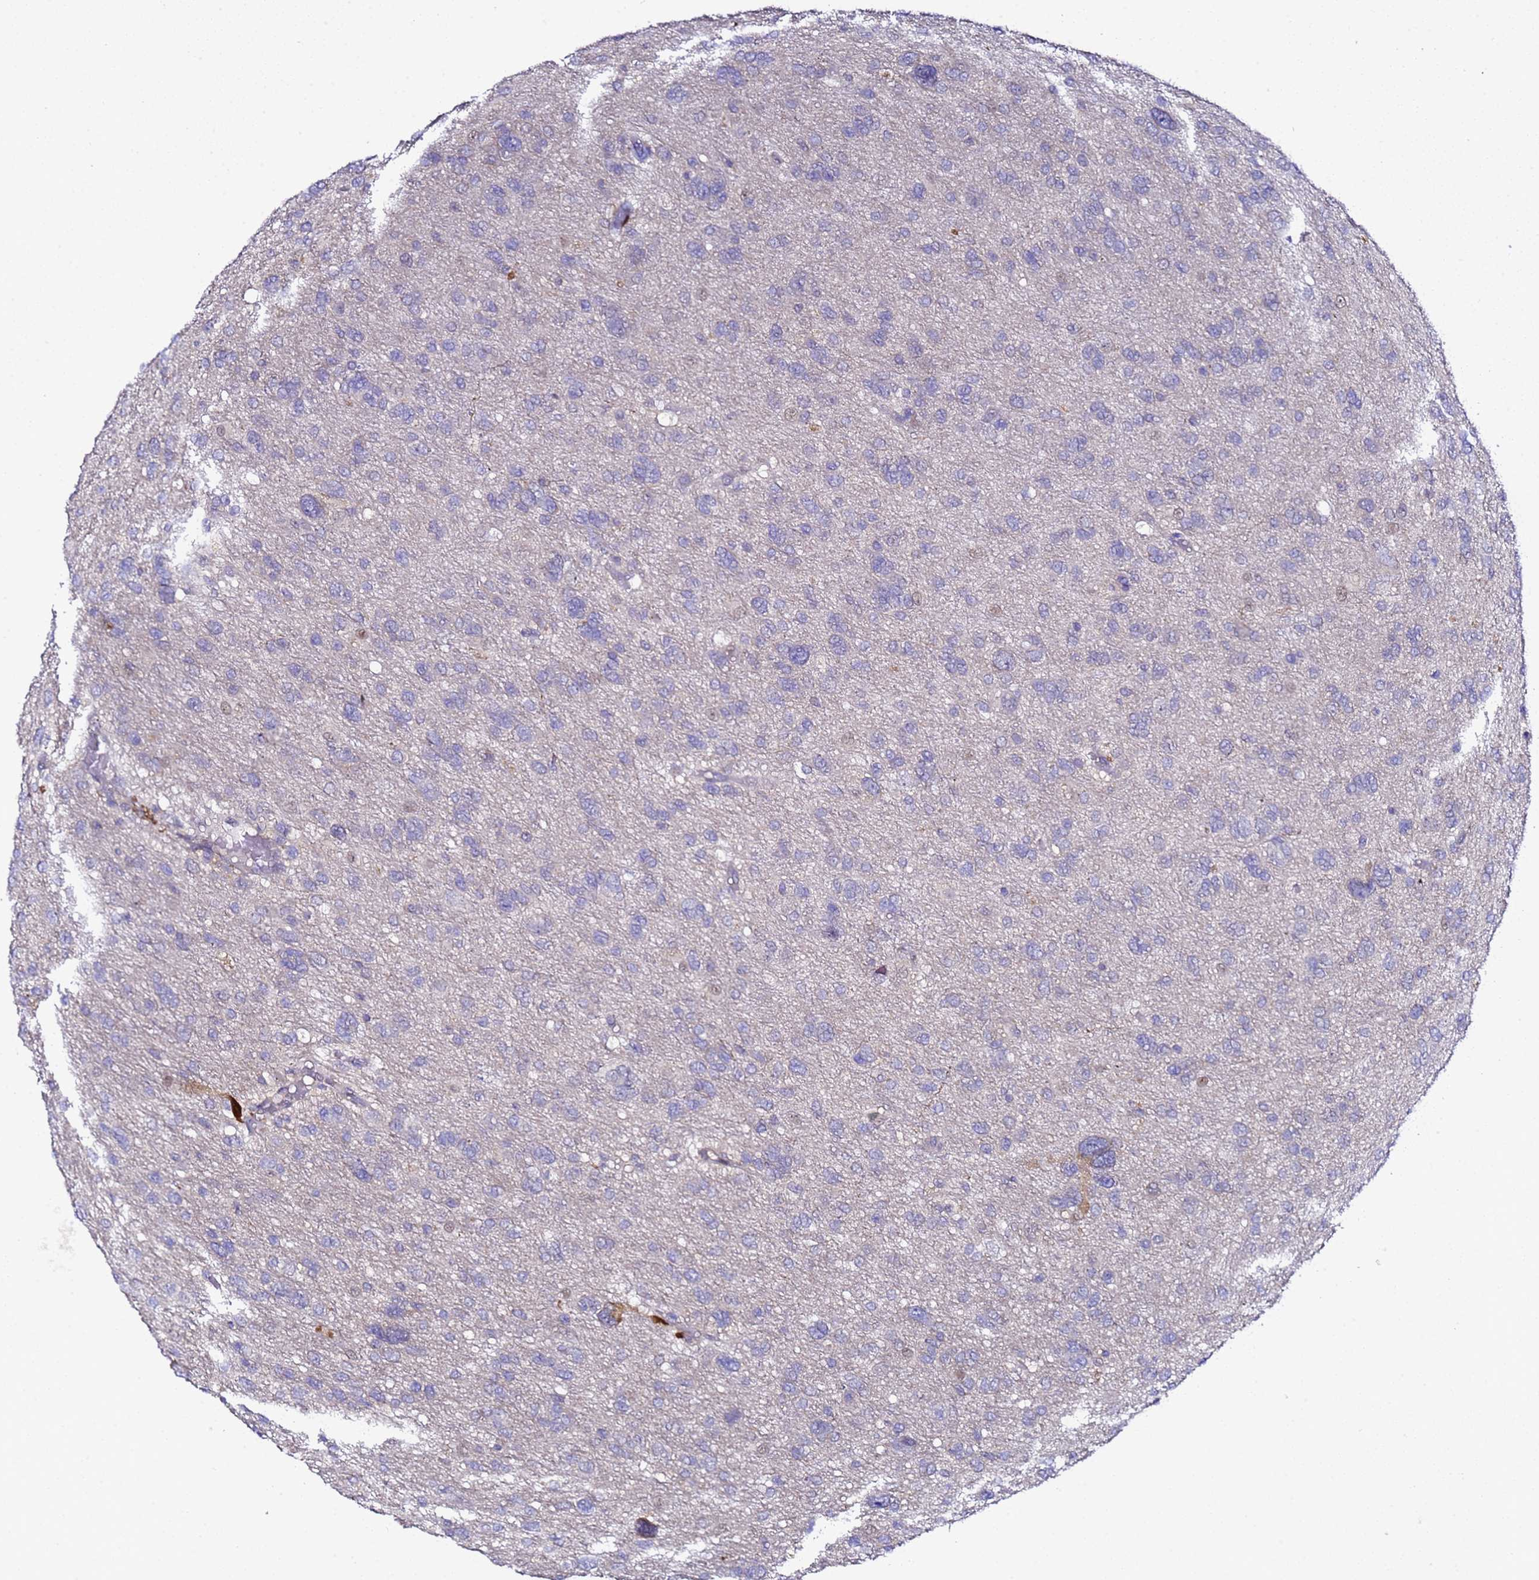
{"staining": {"intensity": "negative", "quantity": "none", "location": "none"}, "tissue": "glioma", "cell_type": "Tumor cells", "image_type": "cancer", "snomed": [{"axis": "morphology", "description": "Glioma, malignant, High grade"}, {"axis": "topography", "description": "Brain"}], "caption": "DAB immunohistochemical staining of human malignant high-grade glioma displays no significant staining in tumor cells.", "gene": "ALG3", "patient": {"sex": "female", "age": 59}}